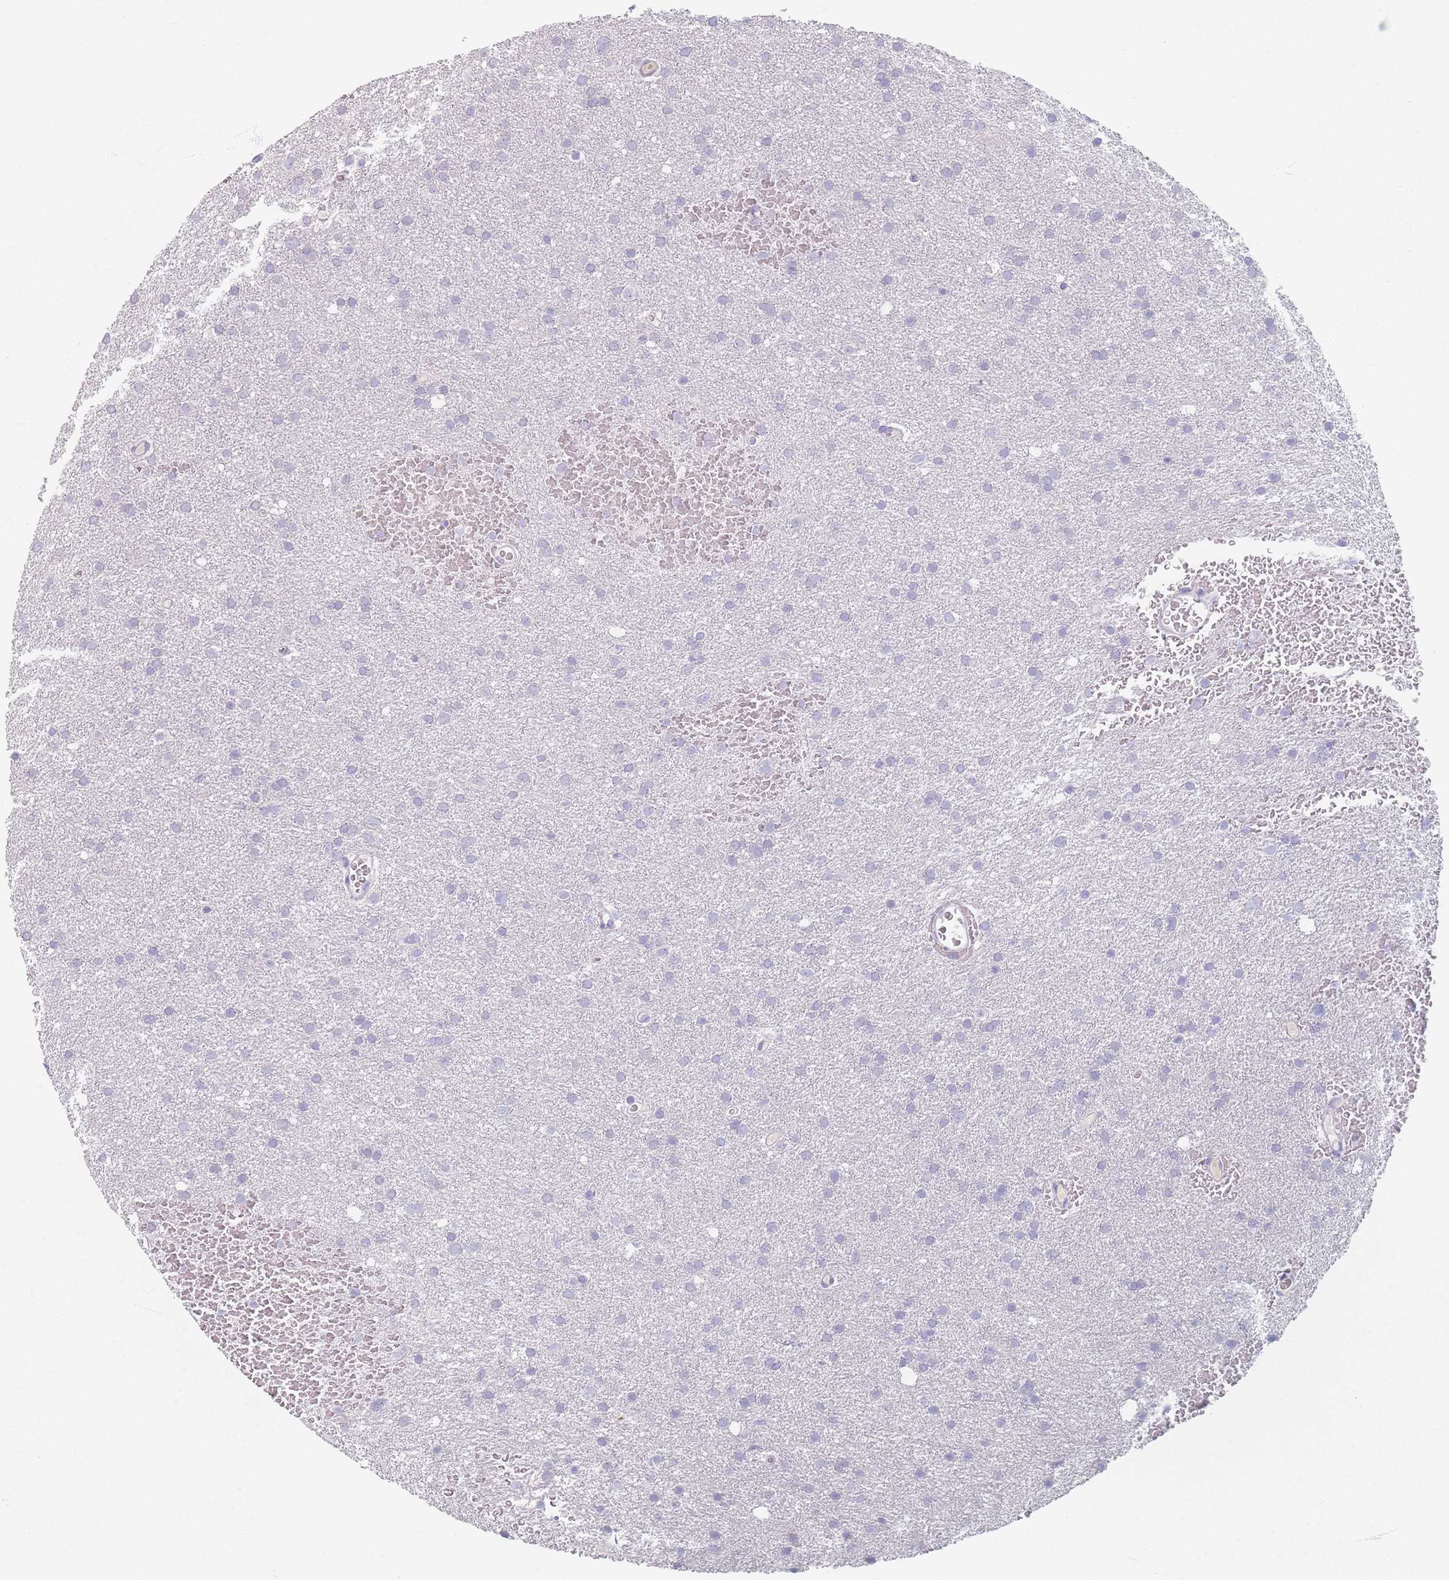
{"staining": {"intensity": "negative", "quantity": "none", "location": "none"}, "tissue": "glioma", "cell_type": "Tumor cells", "image_type": "cancer", "snomed": [{"axis": "morphology", "description": "Glioma, malignant, High grade"}, {"axis": "topography", "description": "Cerebral cortex"}], "caption": "Immunohistochemistry image of neoplastic tissue: glioma stained with DAB (3,3'-diaminobenzidine) reveals no significant protein positivity in tumor cells.", "gene": "PIGM", "patient": {"sex": "female", "age": 36}}